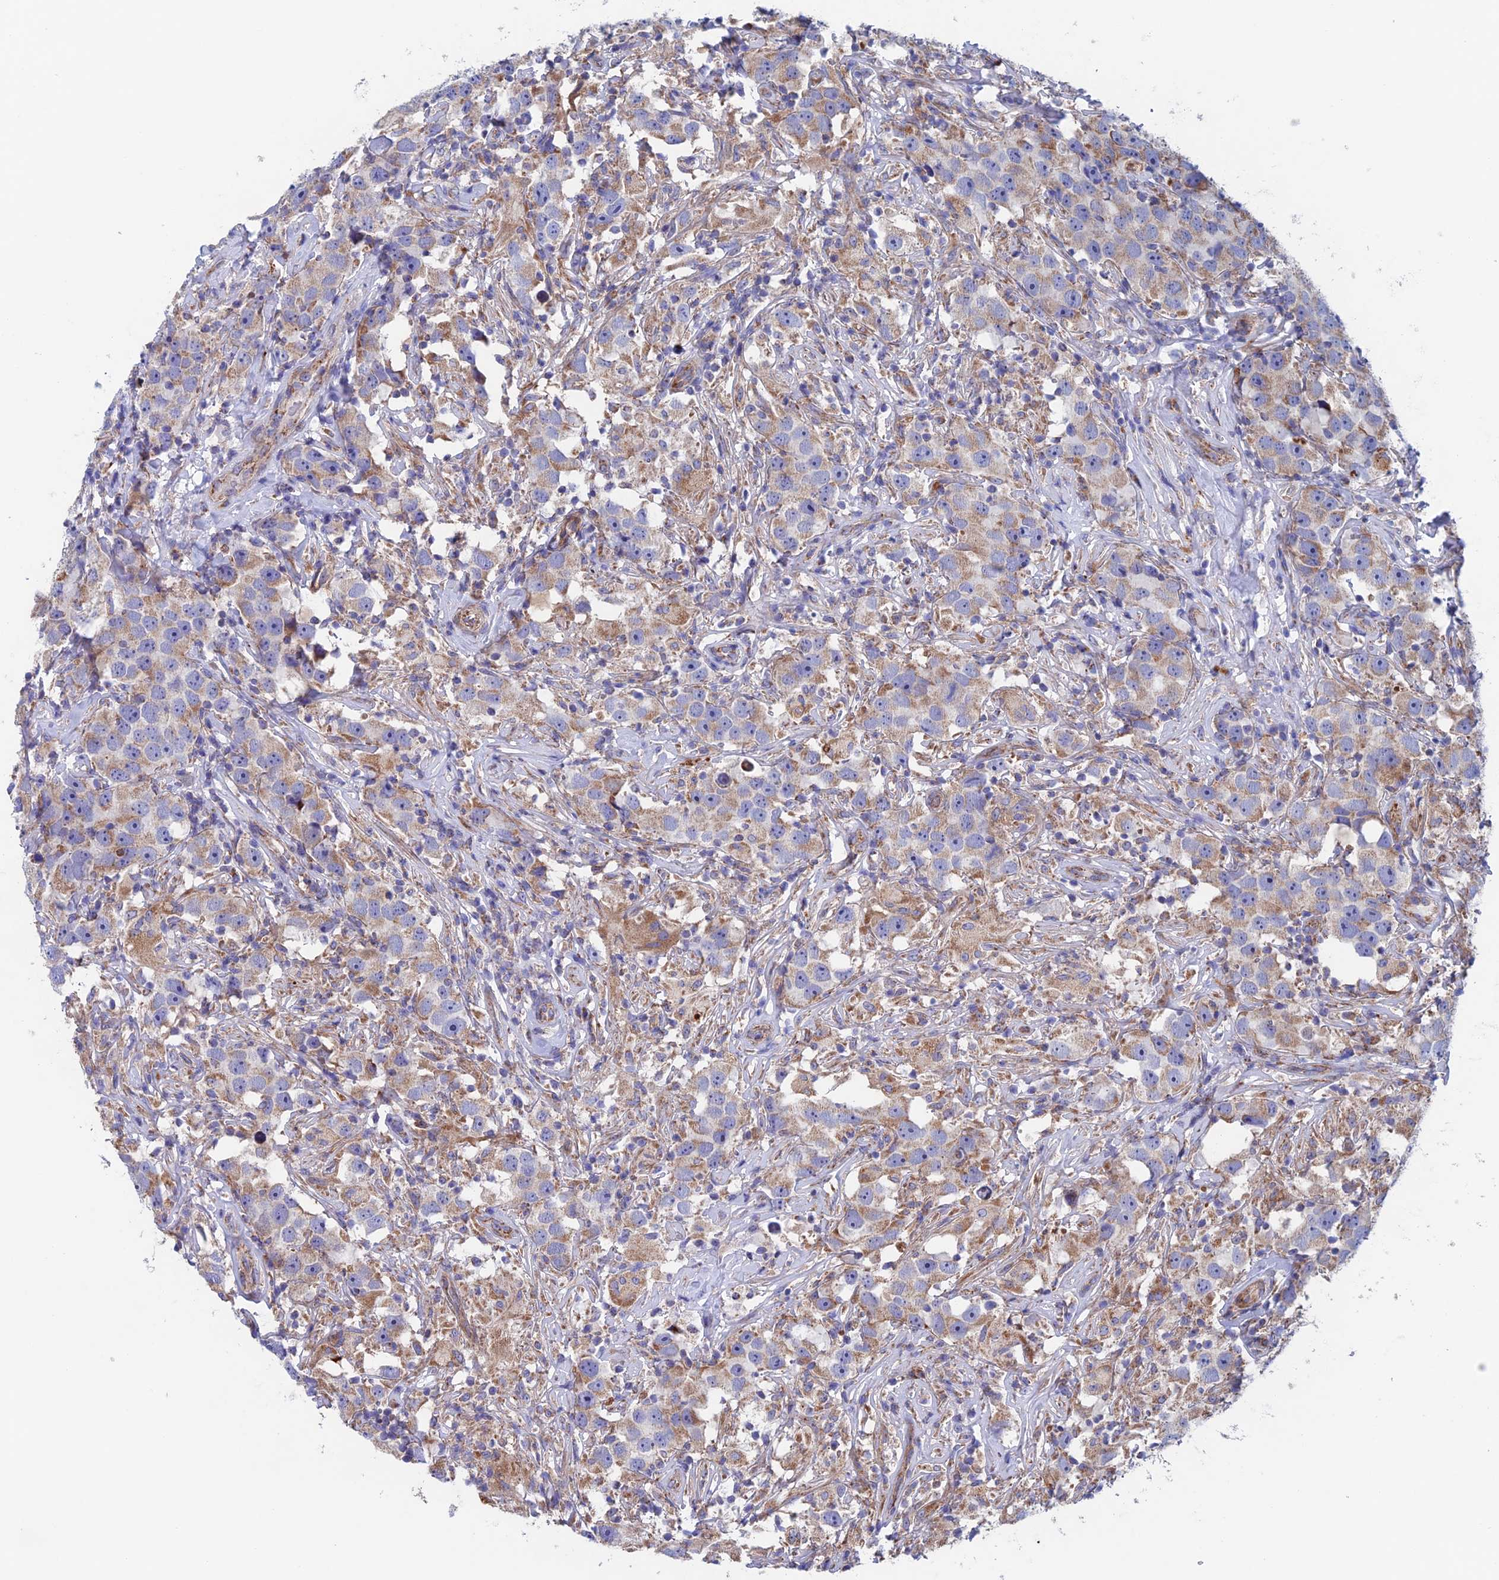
{"staining": {"intensity": "moderate", "quantity": "25%-75%", "location": "cytoplasmic/membranous"}, "tissue": "testis cancer", "cell_type": "Tumor cells", "image_type": "cancer", "snomed": [{"axis": "morphology", "description": "Seminoma, NOS"}, {"axis": "topography", "description": "Testis"}], "caption": "Approximately 25%-75% of tumor cells in human testis cancer (seminoma) demonstrate moderate cytoplasmic/membranous protein positivity as visualized by brown immunohistochemical staining.", "gene": "MRPL1", "patient": {"sex": "male", "age": 49}}